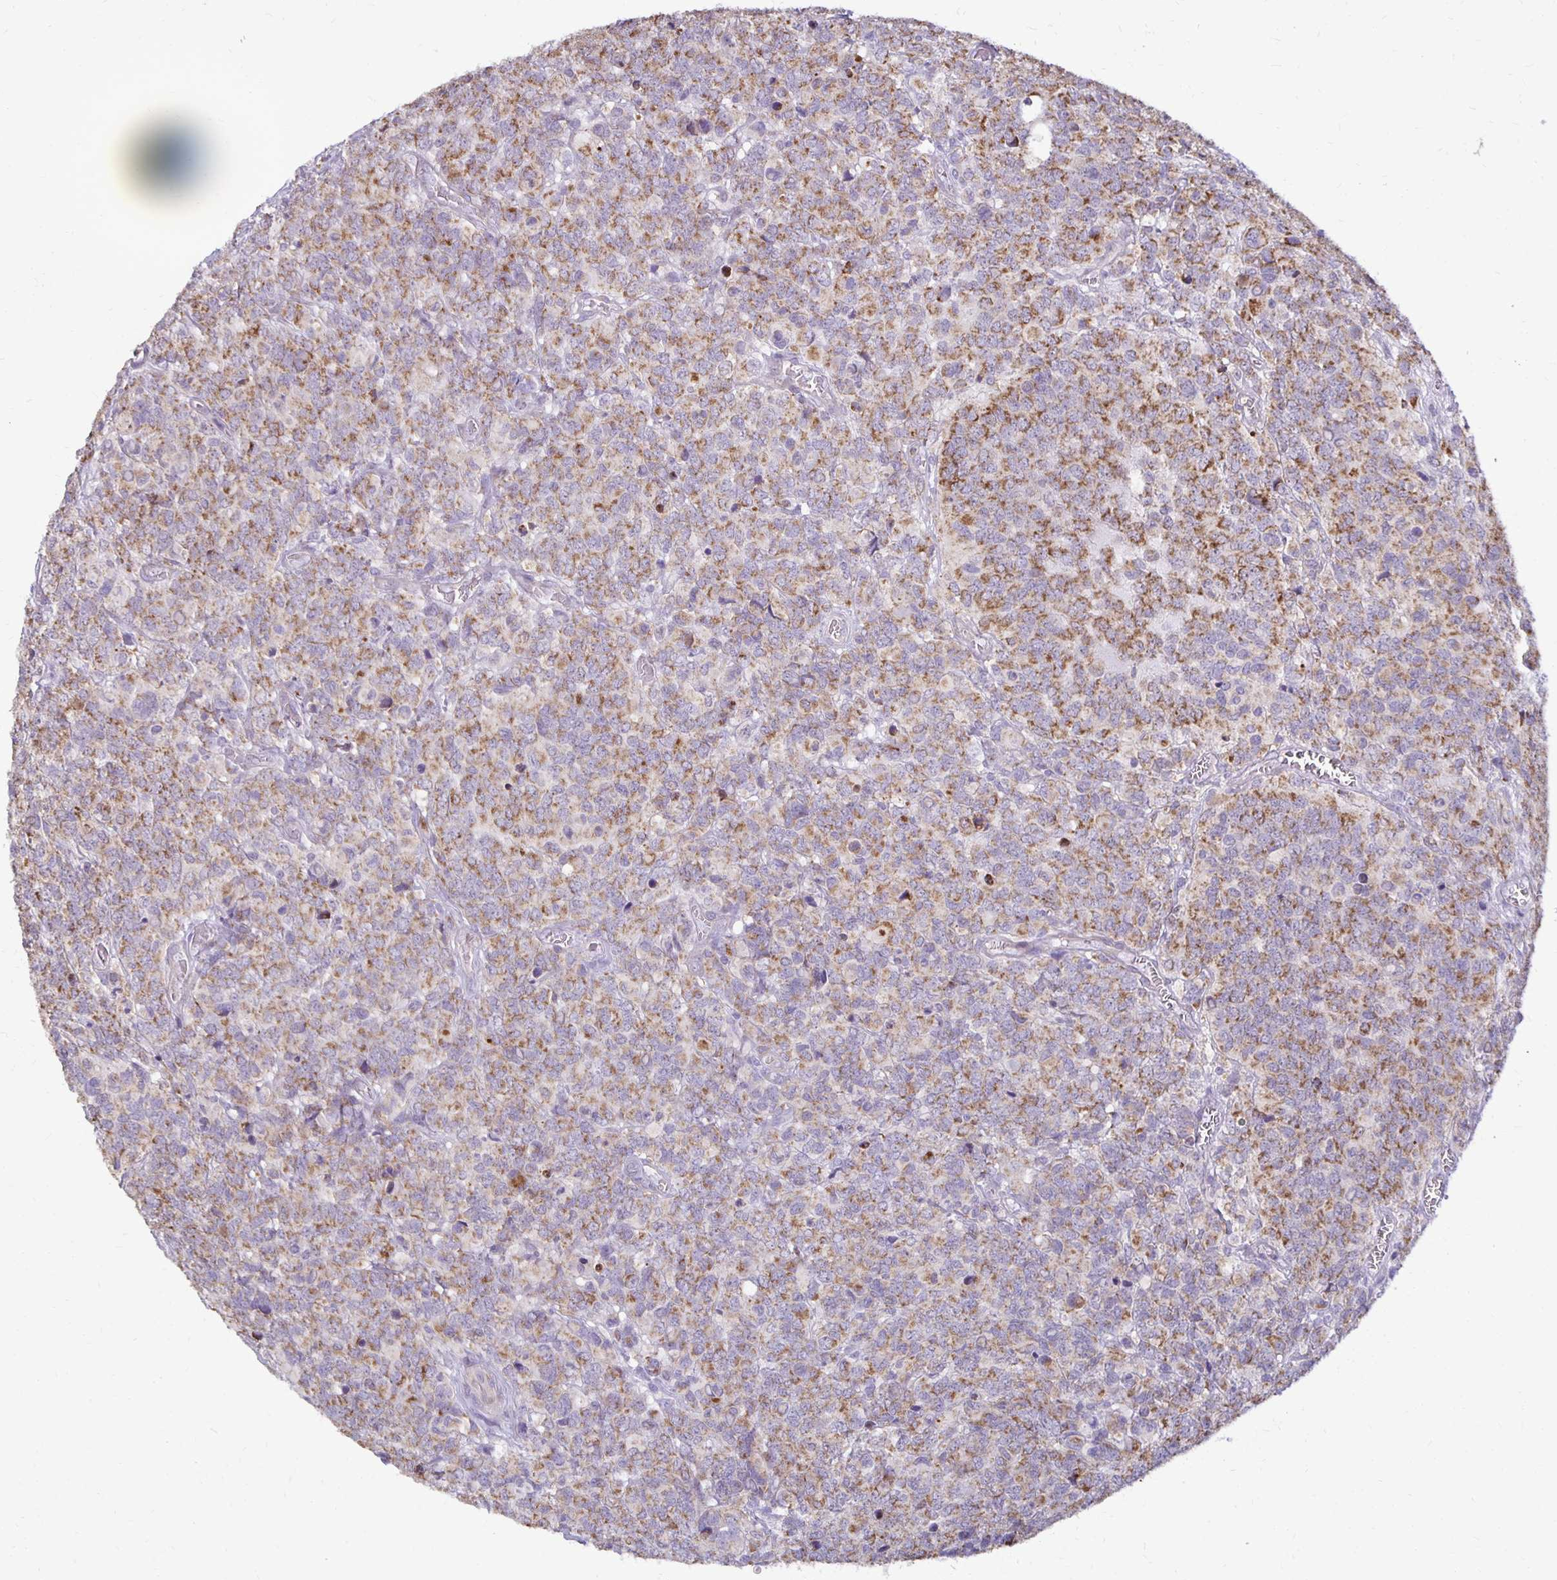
{"staining": {"intensity": "moderate", "quantity": ">75%", "location": "cytoplasmic/membranous"}, "tissue": "glioma", "cell_type": "Tumor cells", "image_type": "cancer", "snomed": [{"axis": "morphology", "description": "Glioma, malignant, High grade"}, {"axis": "topography", "description": "Brain"}], "caption": "Immunohistochemical staining of human glioma shows medium levels of moderate cytoplasmic/membranous protein staining in approximately >75% of tumor cells.", "gene": "IER3", "patient": {"sex": "male", "age": 39}}